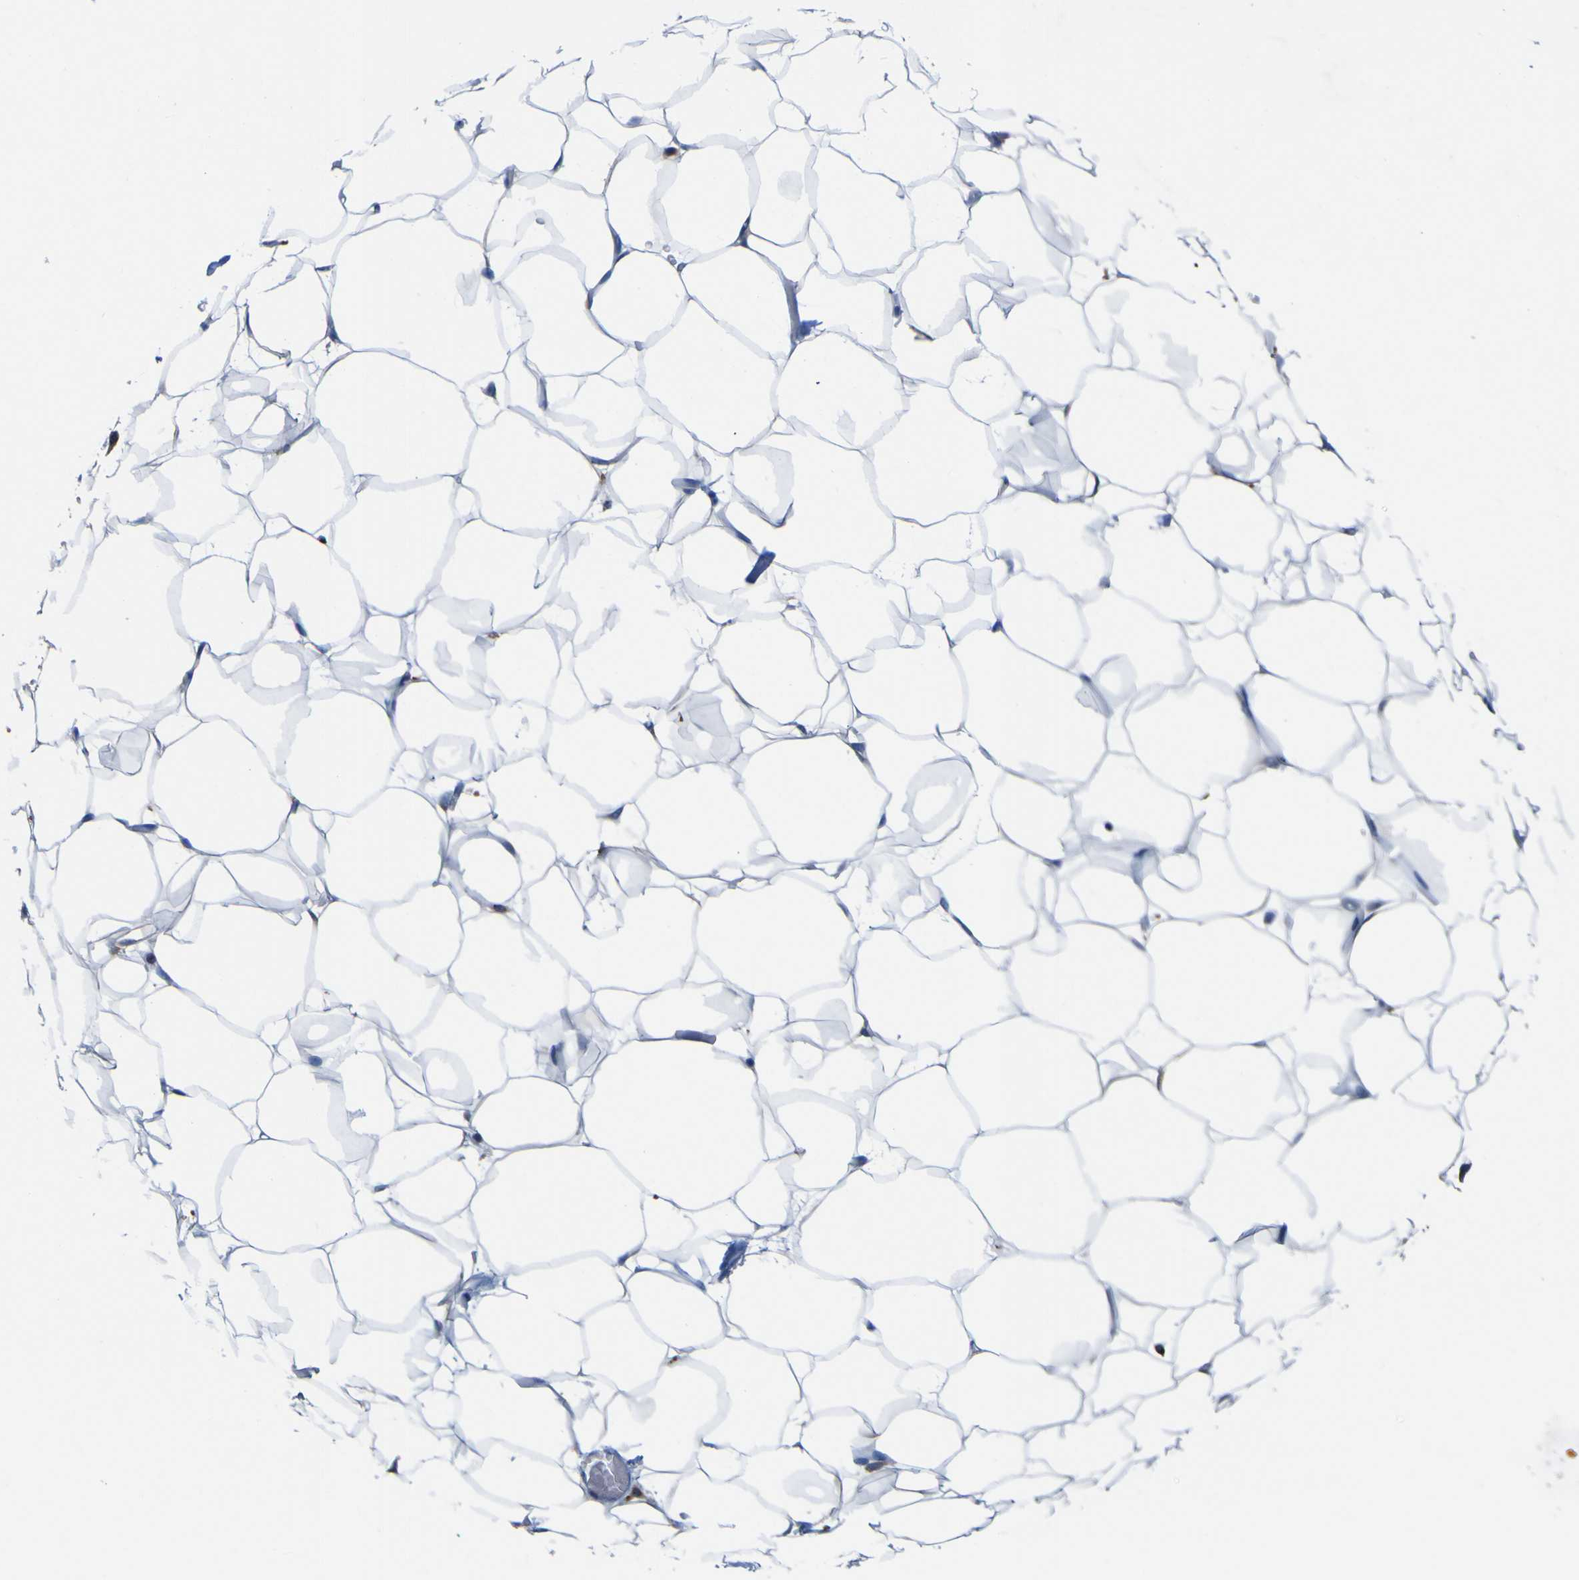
{"staining": {"intensity": "moderate", "quantity": "<25%", "location": "cytoplasmic/membranous"}, "tissue": "adipose tissue", "cell_type": "Adipocytes", "image_type": "normal", "snomed": [{"axis": "morphology", "description": "Normal tissue, NOS"}, {"axis": "topography", "description": "Breast"}, {"axis": "topography", "description": "Adipose tissue"}], "caption": "Protein staining of benign adipose tissue reveals moderate cytoplasmic/membranous positivity in approximately <25% of adipocytes. The staining was performed using DAB to visualize the protein expression in brown, while the nuclei were stained in blue with hematoxylin (Magnification: 20x).", "gene": "CST3", "patient": {"sex": "female", "age": 25}}